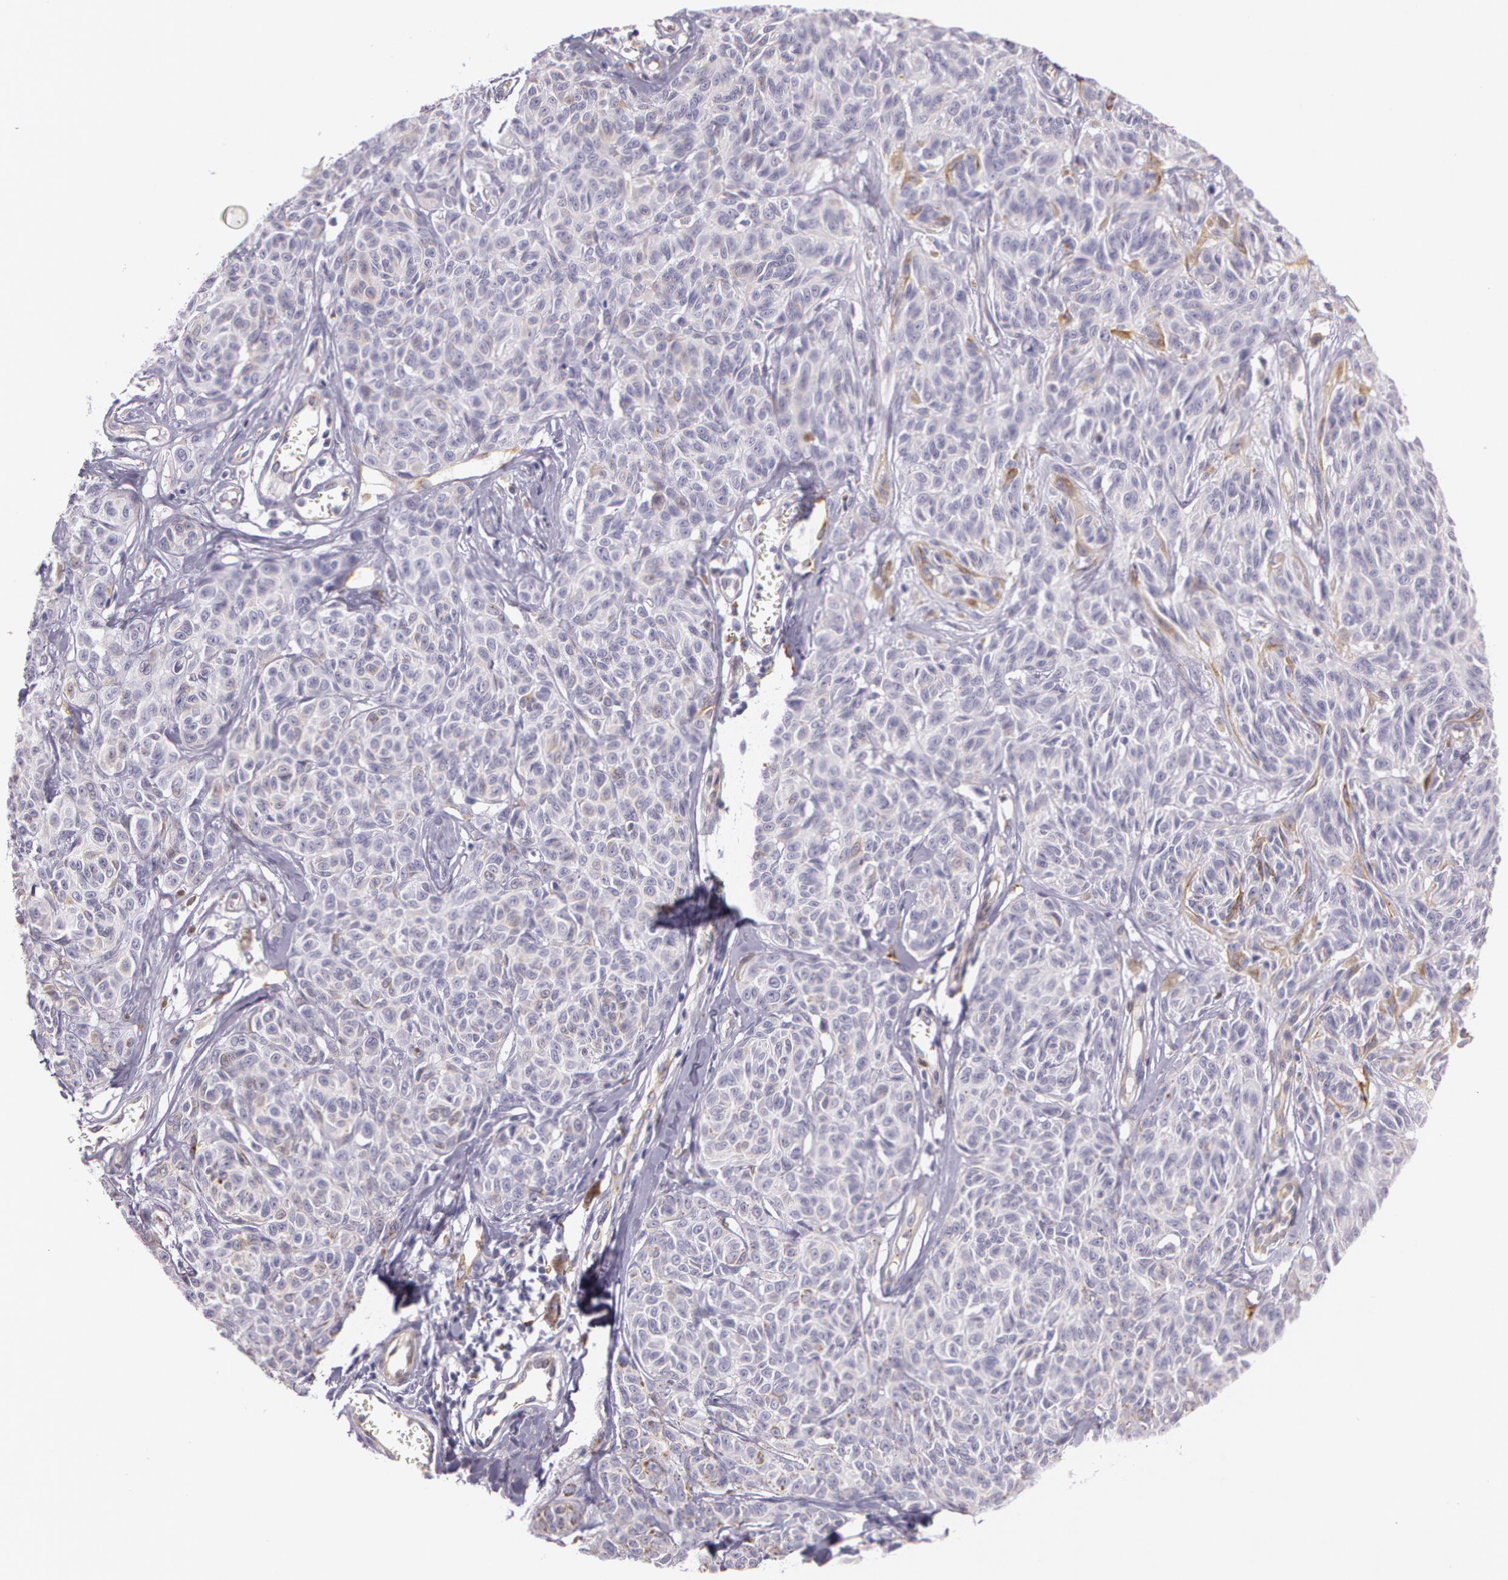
{"staining": {"intensity": "weak", "quantity": "<25%", "location": "cytoplasmic/membranous"}, "tissue": "melanoma", "cell_type": "Tumor cells", "image_type": "cancer", "snomed": [{"axis": "morphology", "description": "Malignant melanoma, NOS"}, {"axis": "topography", "description": "Skin"}], "caption": "A high-resolution micrograph shows IHC staining of malignant melanoma, which displays no significant expression in tumor cells.", "gene": "APP", "patient": {"sex": "female", "age": 77}}